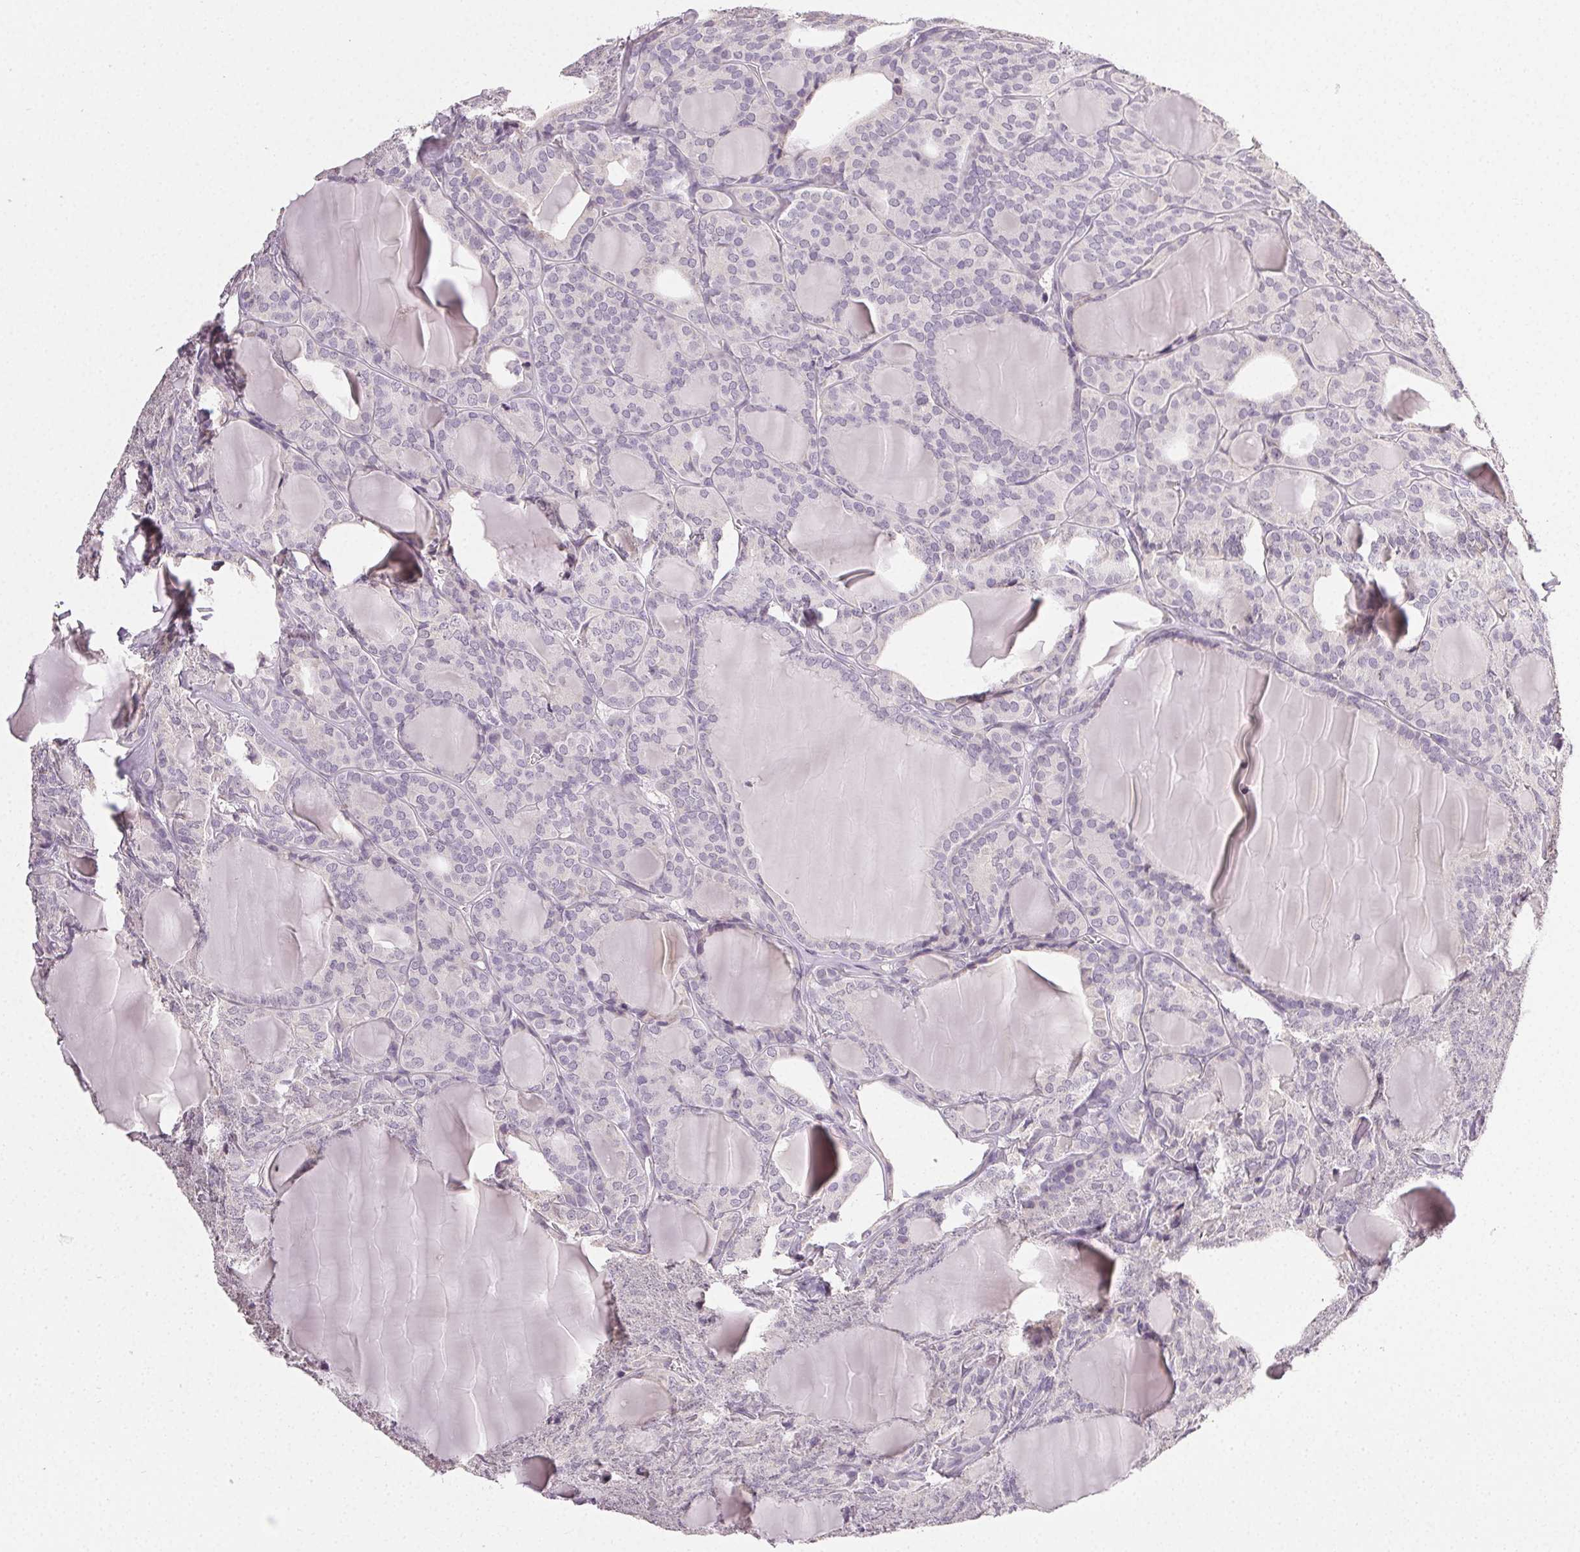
{"staining": {"intensity": "negative", "quantity": "none", "location": "none"}, "tissue": "thyroid cancer", "cell_type": "Tumor cells", "image_type": "cancer", "snomed": [{"axis": "morphology", "description": "Follicular adenoma carcinoma, NOS"}, {"axis": "topography", "description": "Thyroid gland"}], "caption": "This is an immunohistochemistry (IHC) micrograph of human follicular adenoma carcinoma (thyroid). There is no staining in tumor cells.", "gene": "PLCB1", "patient": {"sex": "male", "age": 74}}